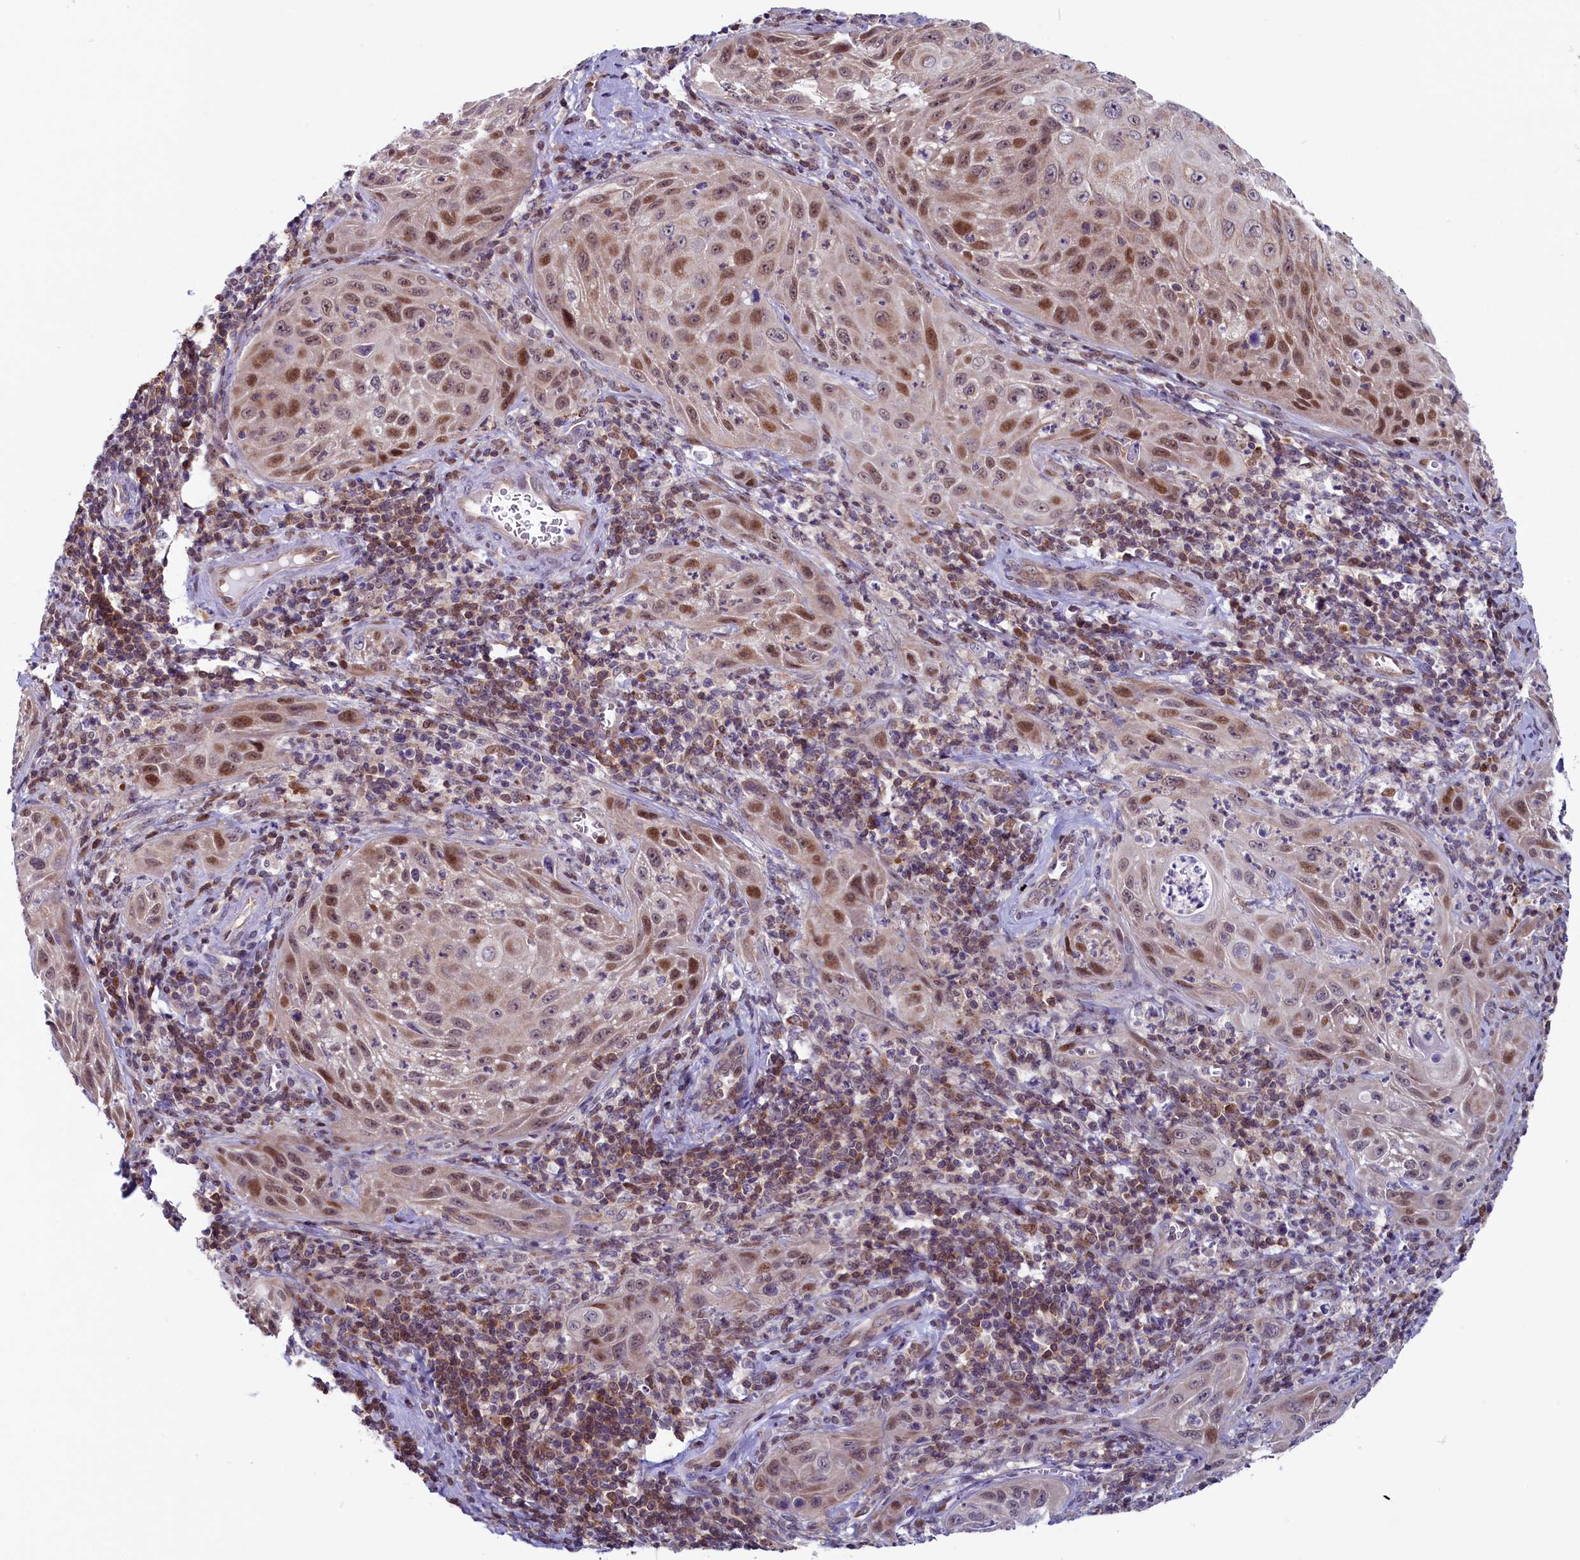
{"staining": {"intensity": "moderate", "quantity": ">75%", "location": "nuclear"}, "tissue": "cervical cancer", "cell_type": "Tumor cells", "image_type": "cancer", "snomed": [{"axis": "morphology", "description": "Squamous cell carcinoma, NOS"}, {"axis": "topography", "description": "Cervix"}], "caption": "Immunohistochemical staining of human cervical cancer reveals medium levels of moderate nuclear staining in about >75% of tumor cells.", "gene": "CIAPIN1", "patient": {"sex": "female", "age": 42}}